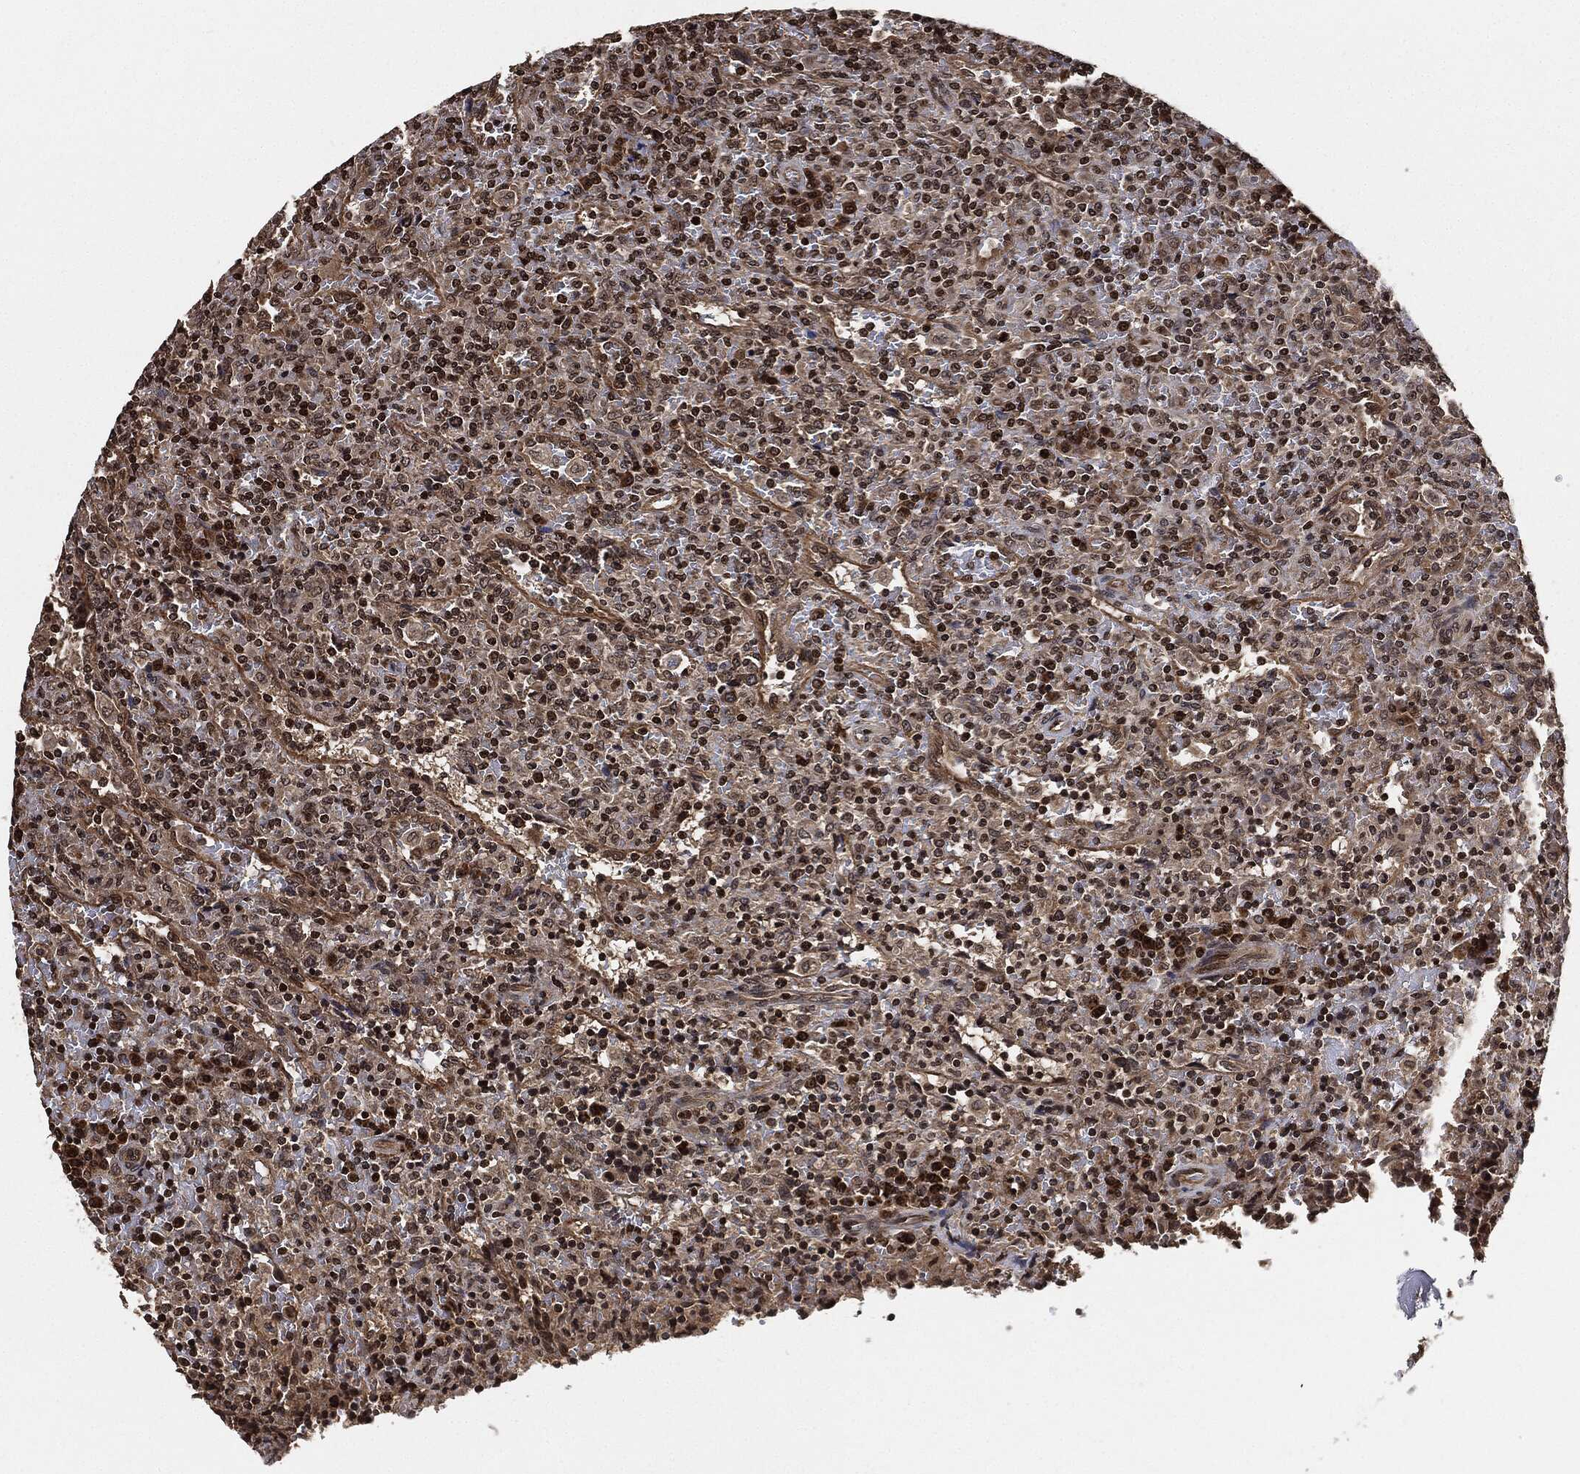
{"staining": {"intensity": "moderate", "quantity": "25%-75%", "location": "nuclear"}, "tissue": "lymphoma", "cell_type": "Tumor cells", "image_type": "cancer", "snomed": [{"axis": "morphology", "description": "Malignant lymphoma, non-Hodgkin's type, Low grade"}, {"axis": "topography", "description": "Spleen"}], "caption": "Moderate nuclear staining for a protein is appreciated in approximately 25%-75% of tumor cells of malignant lymphoma, non-Hodgkin's type (low-grade) using IHC.", "gene": "PDK1", "patient": {"sex": "male", "age": 62}}